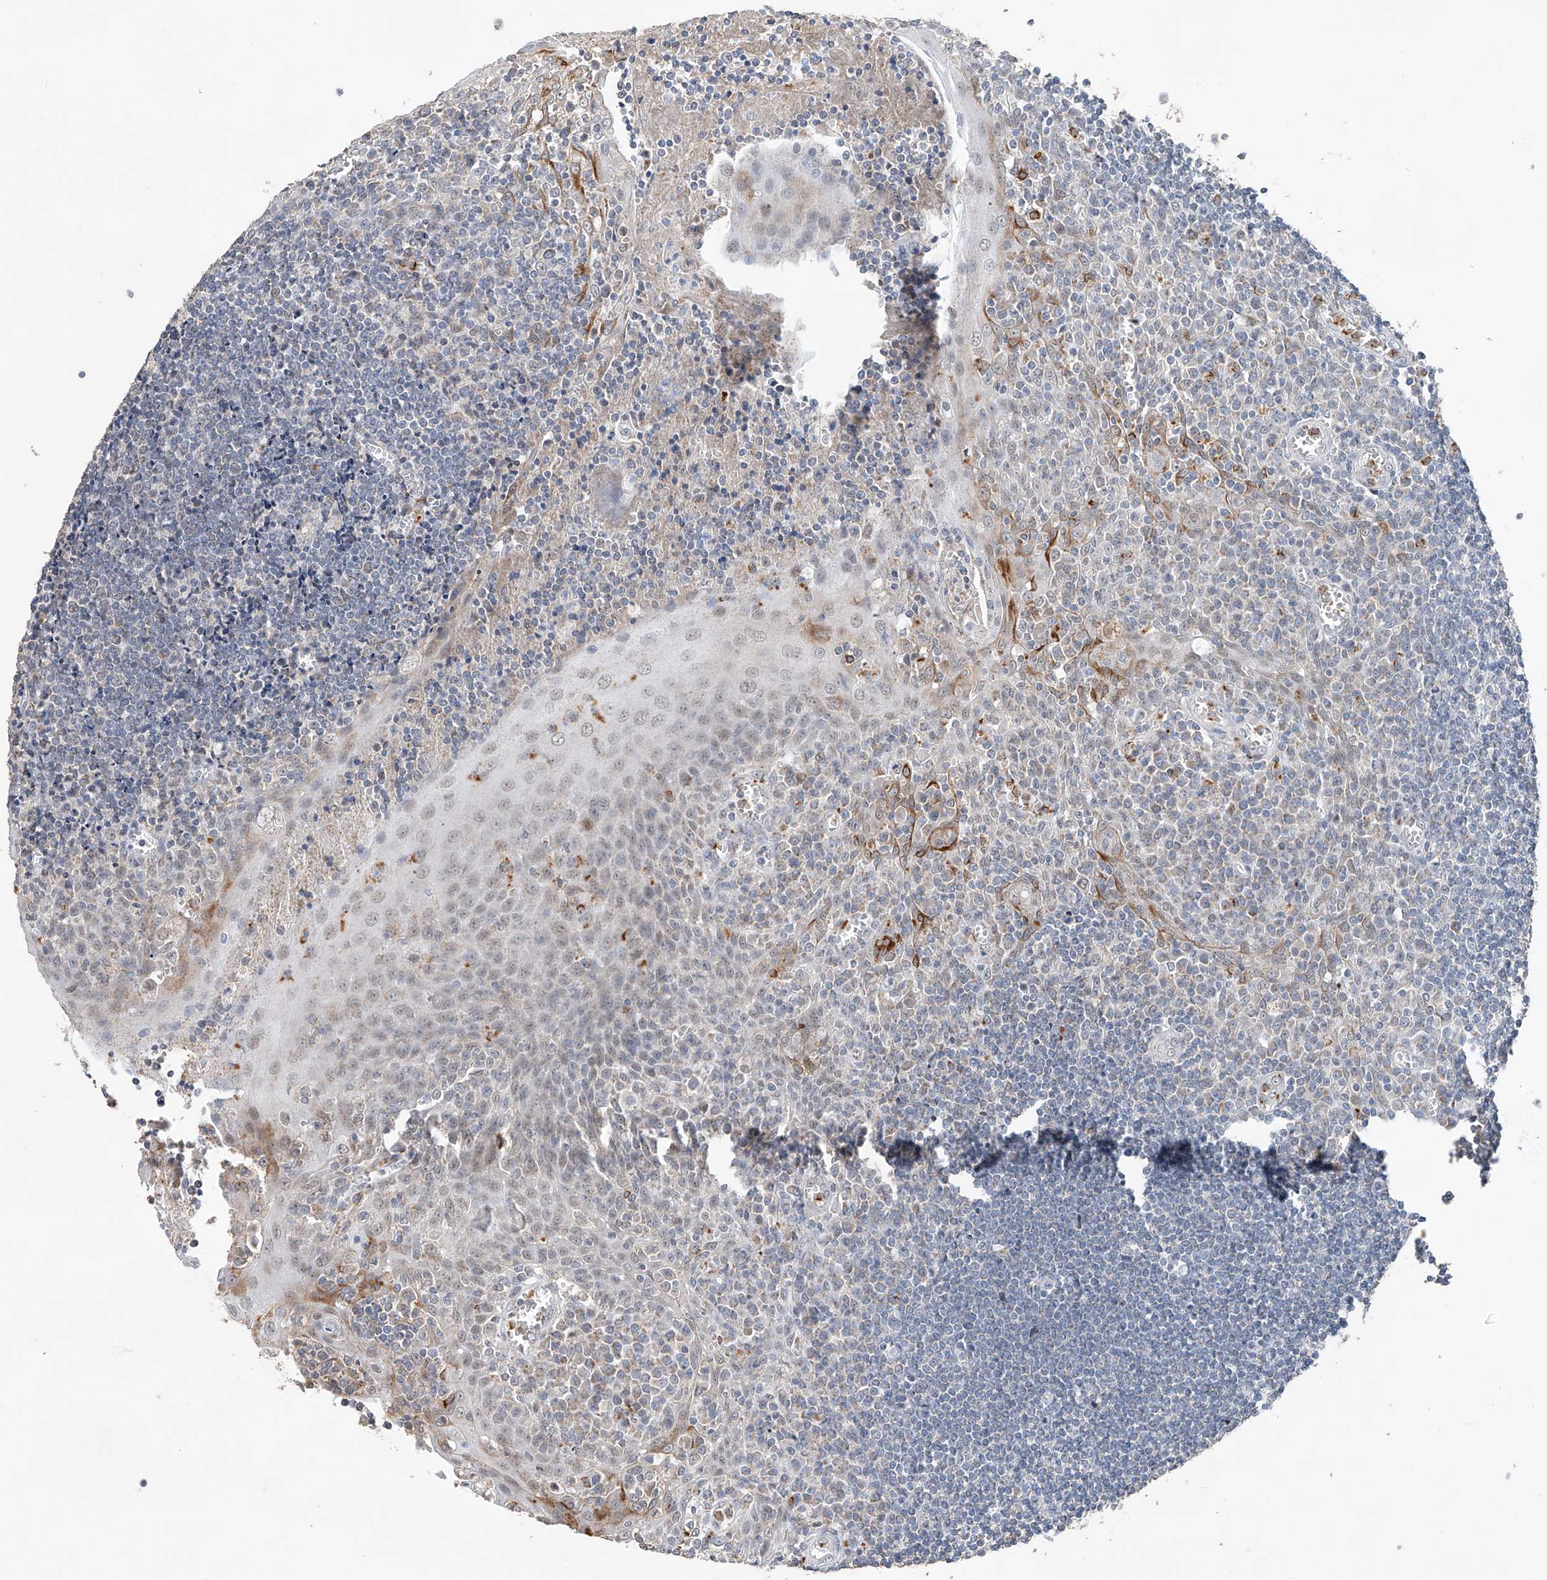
{"staining": {"intensity": "negative", "quantity": "none", "location": "none"}, "tissue": "tonsil", "cell_type": "Germinal center cells", "image_type": "normal", "snomed": [{"axis": "morphology", "description": "Normal tissue, NOS"}, {"axis": "topography", "description": "Tonsil"}], "caption": "Protein analysis of benign tonsil displays no significant positivity in germinal center cells.", "gene": "KLF15", "patient": {"sex": "male", "age": 27}}